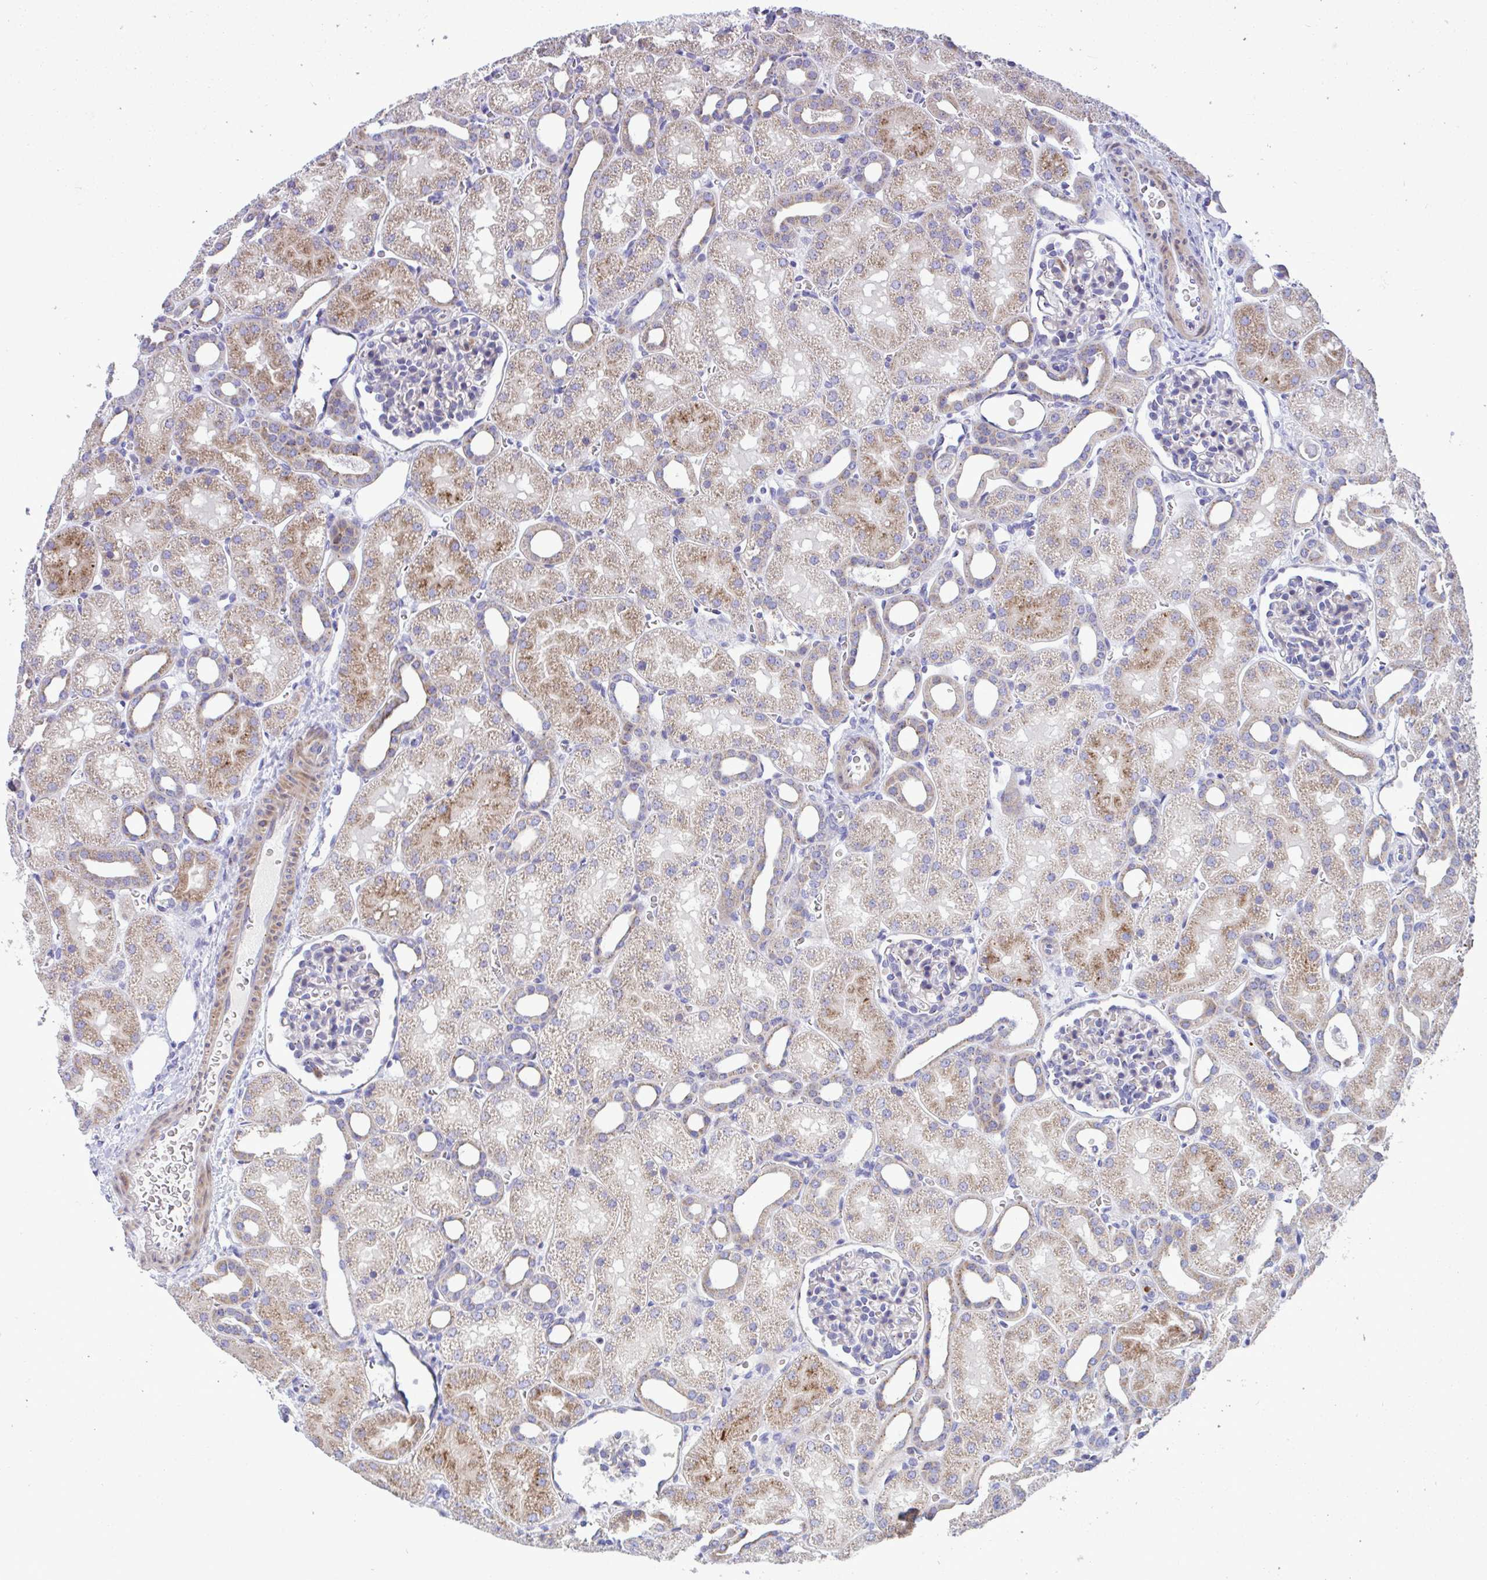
{"staining": {"intensity": "moderate", "quantity": "<25%", "location": "cytoplasmic/membranous"}, "tissue": "kidney", "cell_type": "Cells in glomeruli", "image_type": "normal", "snomed": [{"axis": "morphology", "description": "Normal tissue, NOS"}, {"axis": "topography", "description": "Kidney"}], "caption": "IHC (DAB) staining of unremarkable kidney exhibits moderate cytoplasmic/membranous protein expression in approximately <25% of cells in glomeruli.", "gene": "MRPS16", "patient": {"sex": "male", "age": 2}}